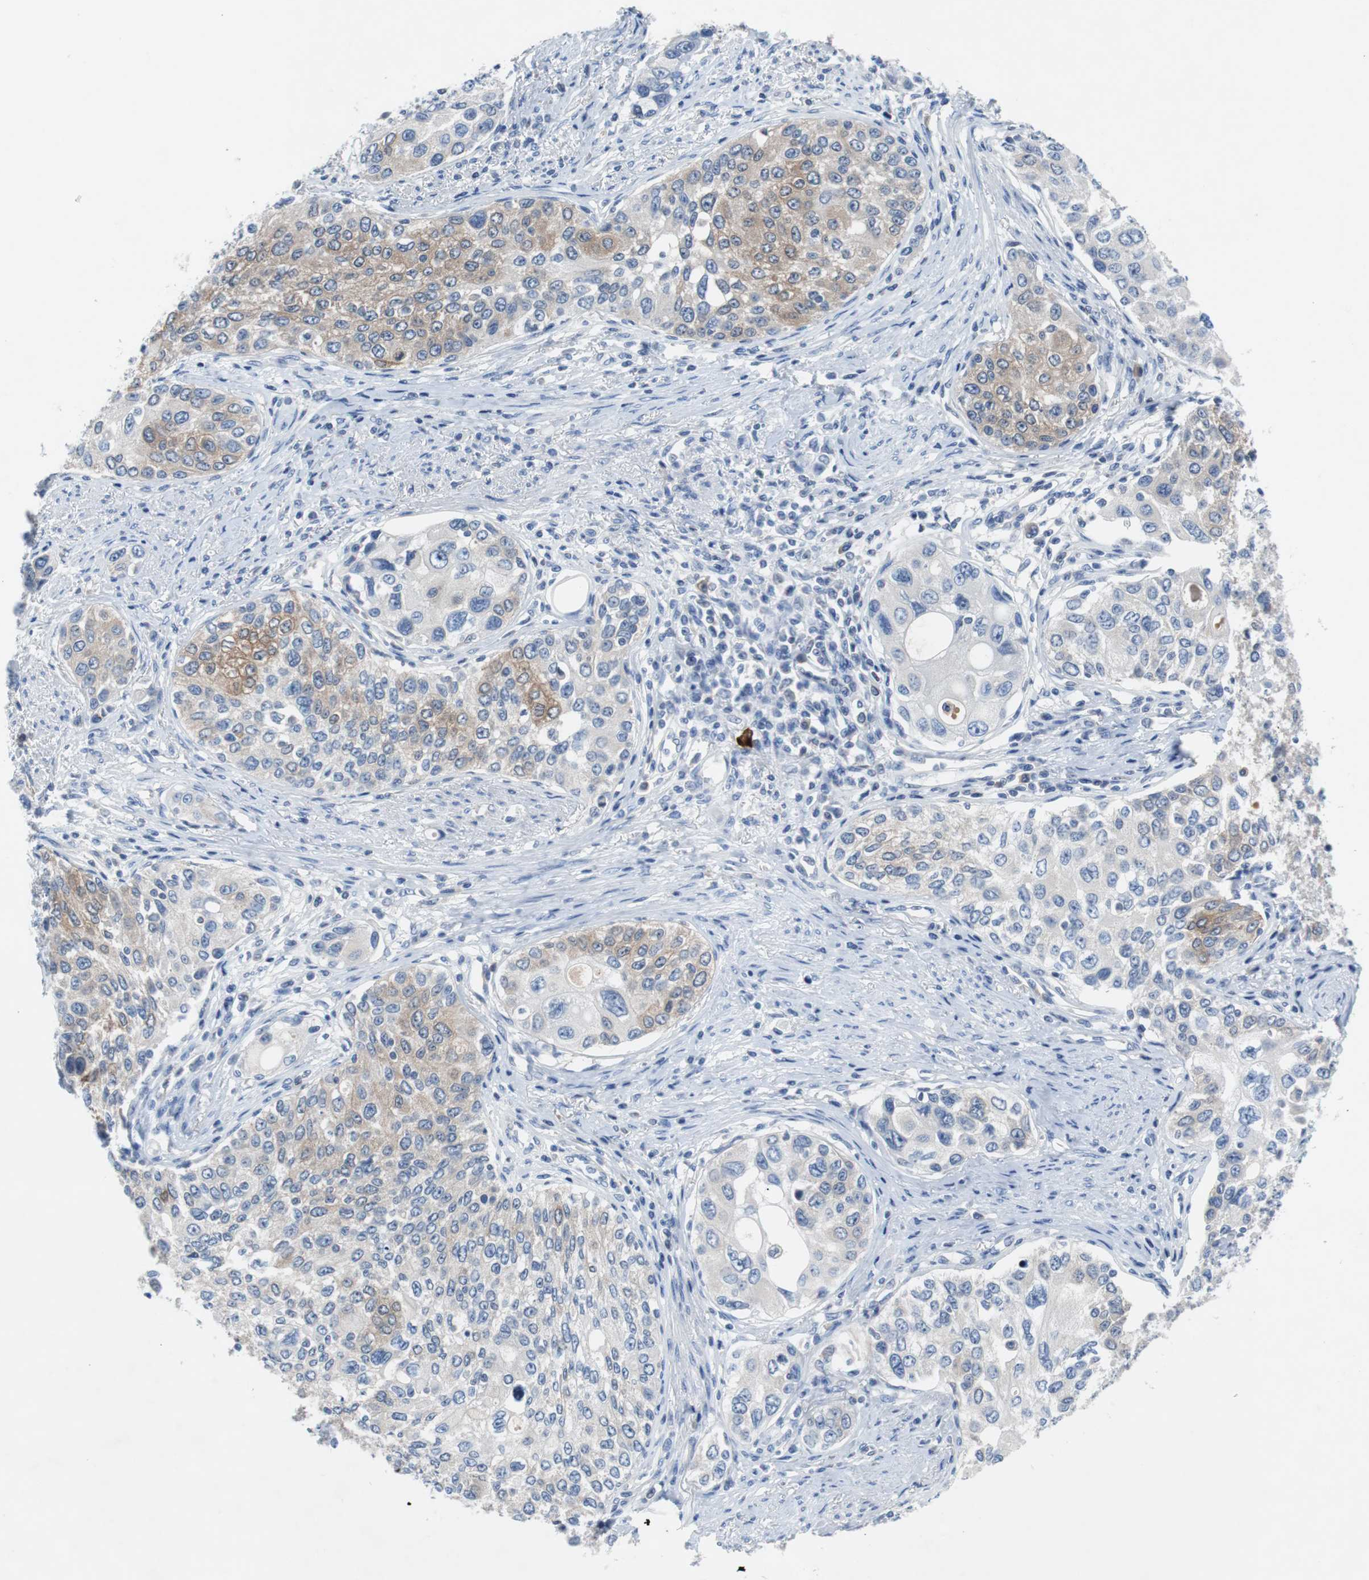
{"staining": {"intensity": "moderate", "quantity": "25%-75%", "location": "cytoplasmic/membranous"}, "tissue": "urothelial cancer", "cell_type": "Tumor cells", "image_type": "cancer", "snomed": [{"axis": "morphology", "description": "Urothelial carcinoma, High grade"}, {"axis": "topography", "description": "Urinary bladder"}], "caption": "An immunohistochemistry (IHC) photomicrograph of neoplastic tissue is shown. Protein staining in brown shows moderate cytoplasmic/membranous positivity in urothelial cancer within tumor cells.", "gene": "EEF2K", "patient": {"sex": "female", "age": 56}}